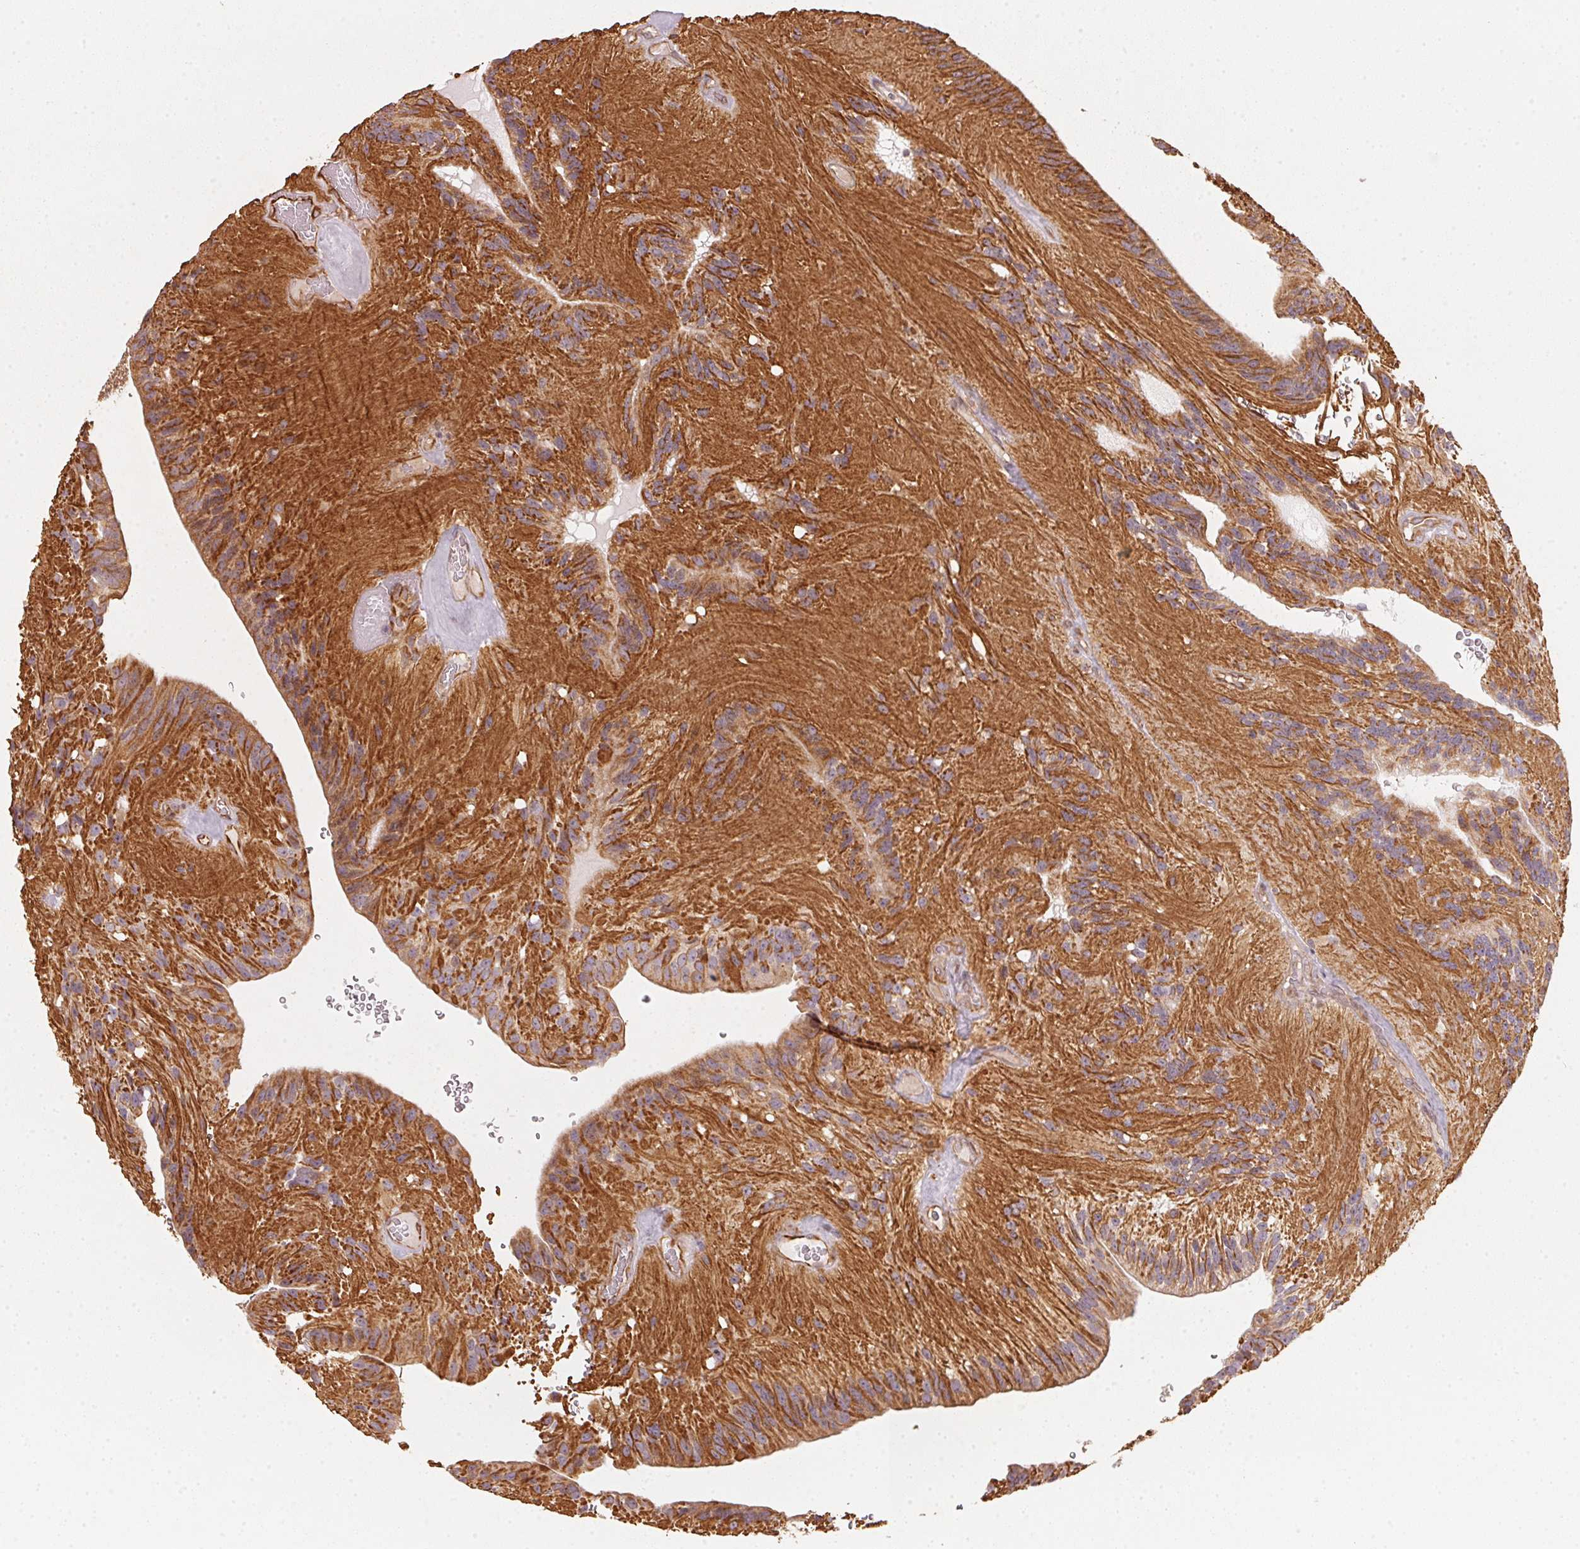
{"staining": {"intensity": "moderate", "quantity": "25%-75%", "location": "cytoplasmic/membranous"}, "tissue": "glioma", "cell_type": "Tumor cells", "image_type": "cancer", "snomed": [{"axis": "morphology", "description": "Glioma, malignant, Low grade"}, {"axis": "topography", "description": "Brain"}], "caption": "Immunohistochemical staining of human low-grade glioma (malignant) demonstrates moderate cytoplasmic/membranous protein positivity in approximately 25%-75% of tumor cells.", "gene": "FOXR2", "patient": {"sex": "male", "age": 31}}